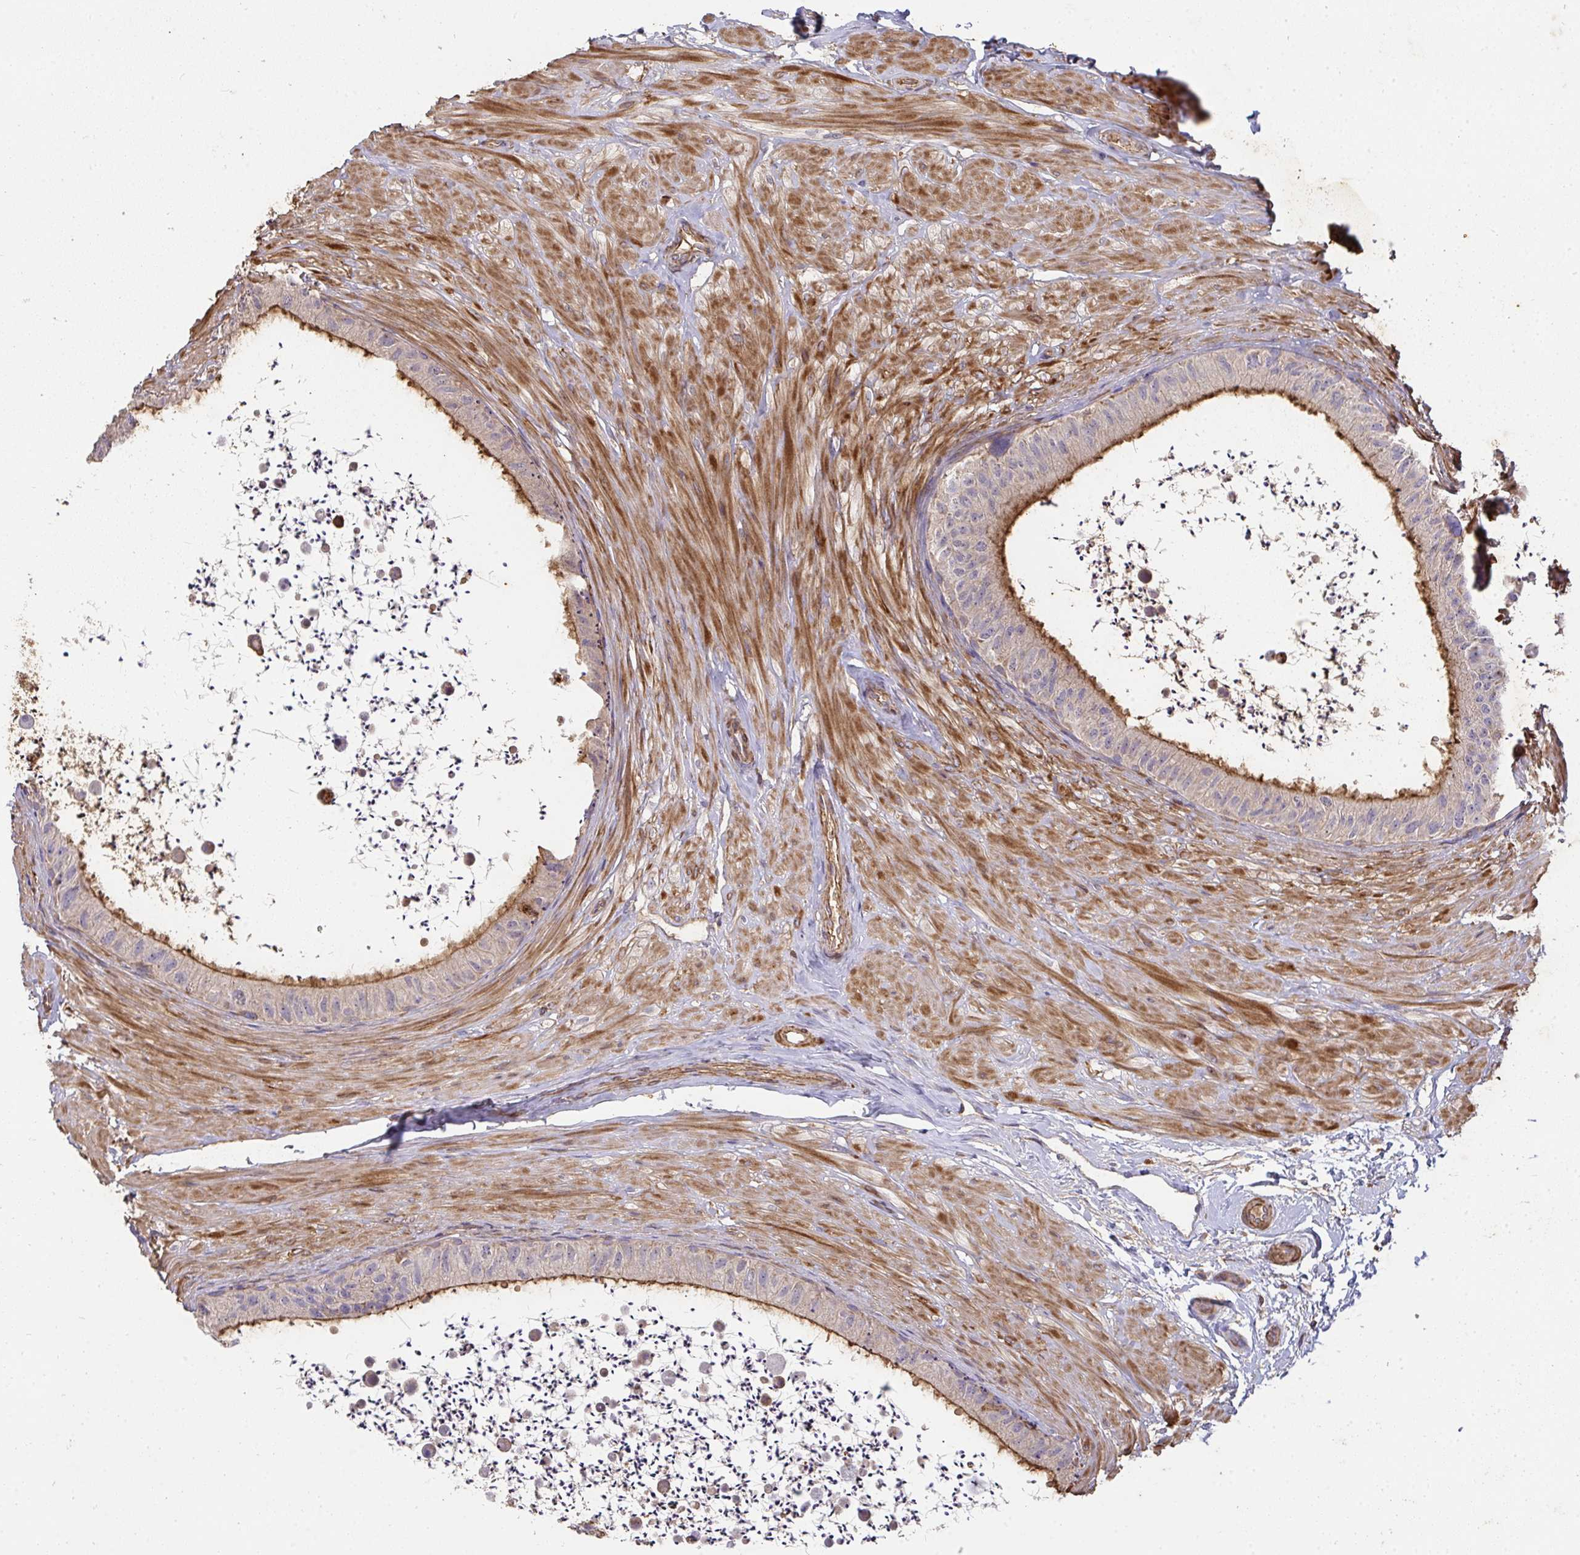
{"staining": {"intensity": "strong", "quantity": ">75%", "location": "cytoplasmic/membranous"}, "tissue": "epididymis", "cell_type": "Glandular cells", "image_type": "normal", "snomed": [{"axis": "morphology", "description": "Normal tissue, NOS"}, {"axis": "topography", "description": "Epididymis"}, {"axis": "topography", "description": "Peripheral nerve tissue"}], "caption": "IHC (DAB) staining of unremarkable epididymis exhibits strong cytoplasmic/membranous protein expression in approximately >75% of glandular cells. The staining was performed using DAB, with brown indicating positive protein expression. Nuclei are stained blue with hematoxylin.", "gene": "TNMD", "patient": {"sex": "male", "age": 32}}